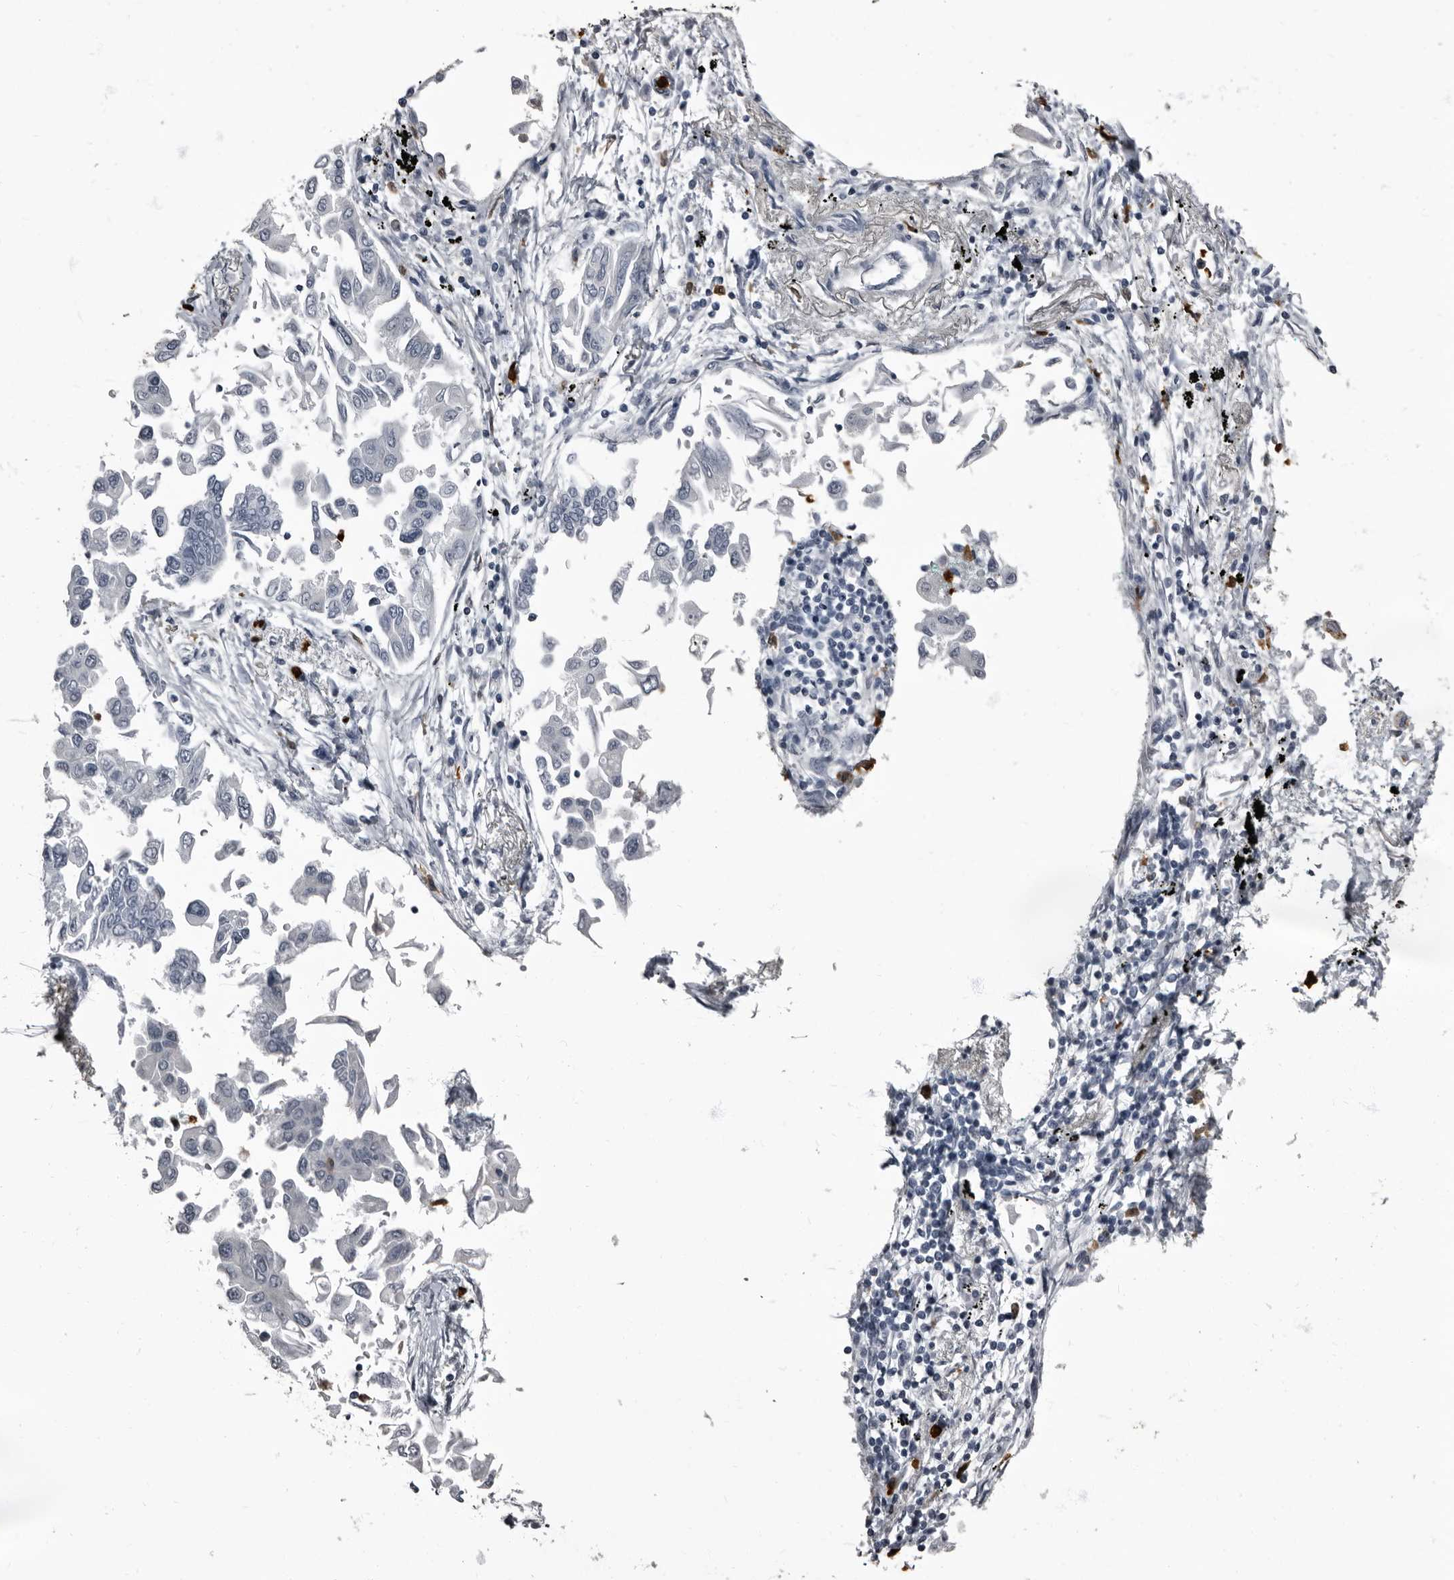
{"staining": {"intensity": "negative", "quantity": "none", "location": "none"}, "tissue": "lung cancer", "cell_type": "Tumor cells", "image_type": "cancer", "snomed": [{"axis": "morphology", "description": "Adenocarcinoma, NOS"}, {"axis": "topography", "description": "Lung"}], "caption": "Immunohistochemistry photomicrograph of neoplastic tissue: lung cancer stained with DAB (3,3'-diaminobenzidine) displays no significant protein expression in tumor cells.", "gene": "TPD52L1", "patient": {"sex": "female", "age": 67}}